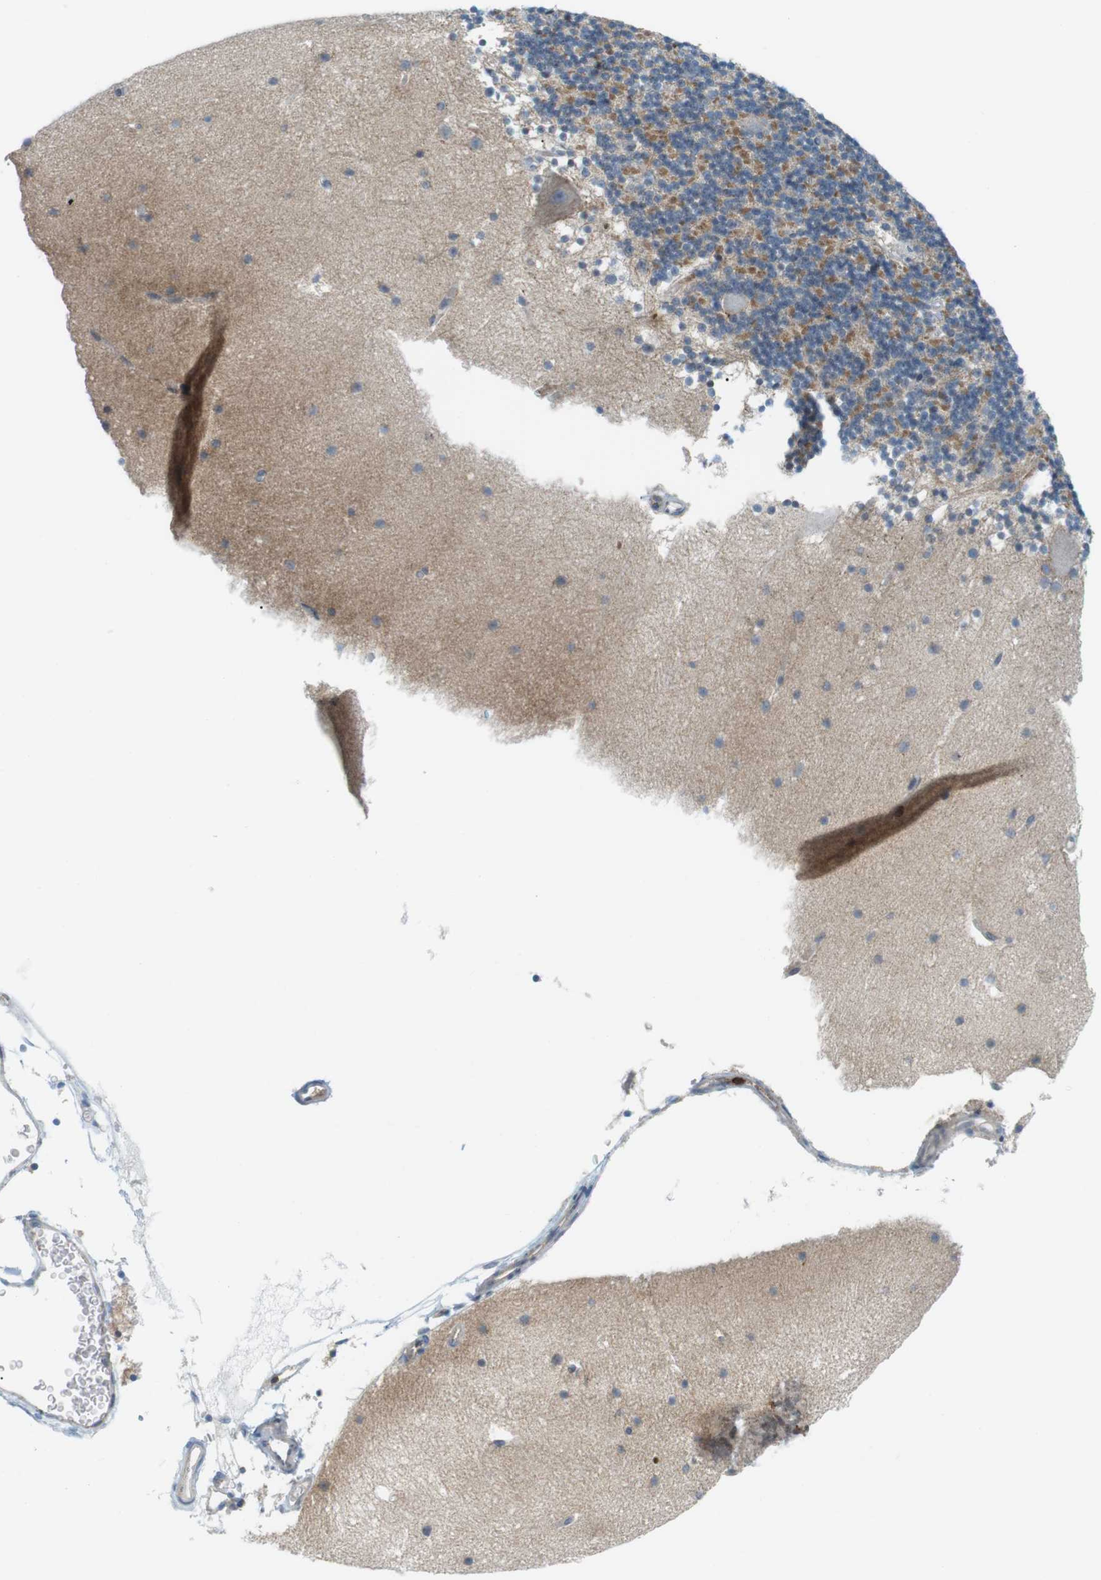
{"staining": {"intensity": "moderate", "quantity": "25%-75%", "location": "cytoplasmic/membranous"}, "tissue": "cerebellum", "cell_type": "Cells in granular layer", "image_type": "normal", "snomed": [{"axis": "morphology", "description": "Normal tissue, NOS"}, {"axis": "topography", "description": "Cerebellum"}], "caption": "Cerebellum stained for a protein (brown) reveals moderate cytoplasmic/membranous positive positivity in about 25%-75% of cells in granular layer.", "gene": "FLII", "patient": {"sex": "male", "age": 45}}